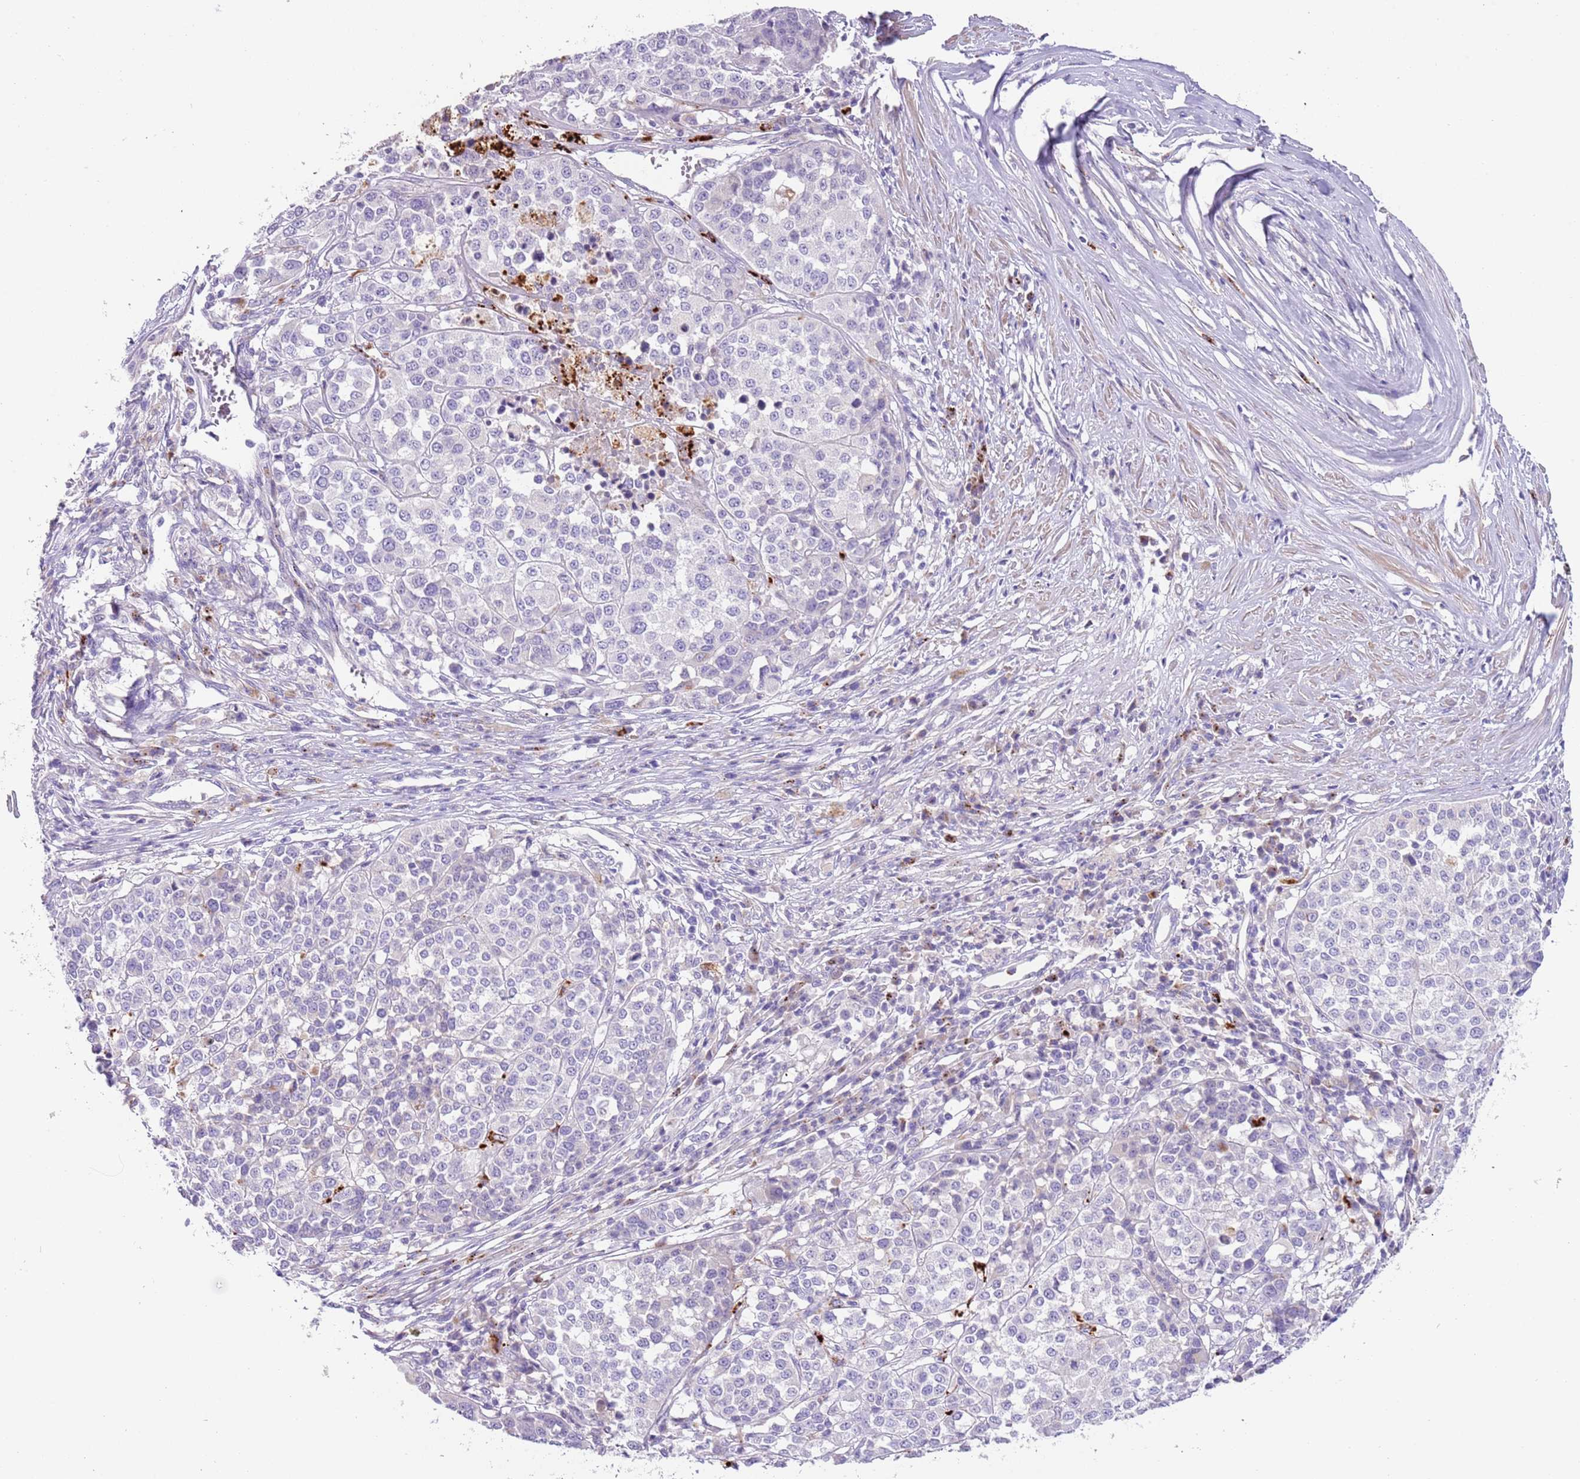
{"staining": {"intensity": "negative", "quantity": "none", "location": "none"}, "tissue": "melanoma", "cell_type": "Tumor cells", "image_type": "cancer", "snomed": [{"axis": "morphology", "description": "Malignant melanoma, Metastatic site"}, {"axis": "topography", "description": "Lymph node"}], "caption": "An IHC photomicrograph of melanoma is shown. There is no staining in tumor cells of melanoma.", "gene": "LRRN3", "patient": {"sex": "male", "age": 44}}